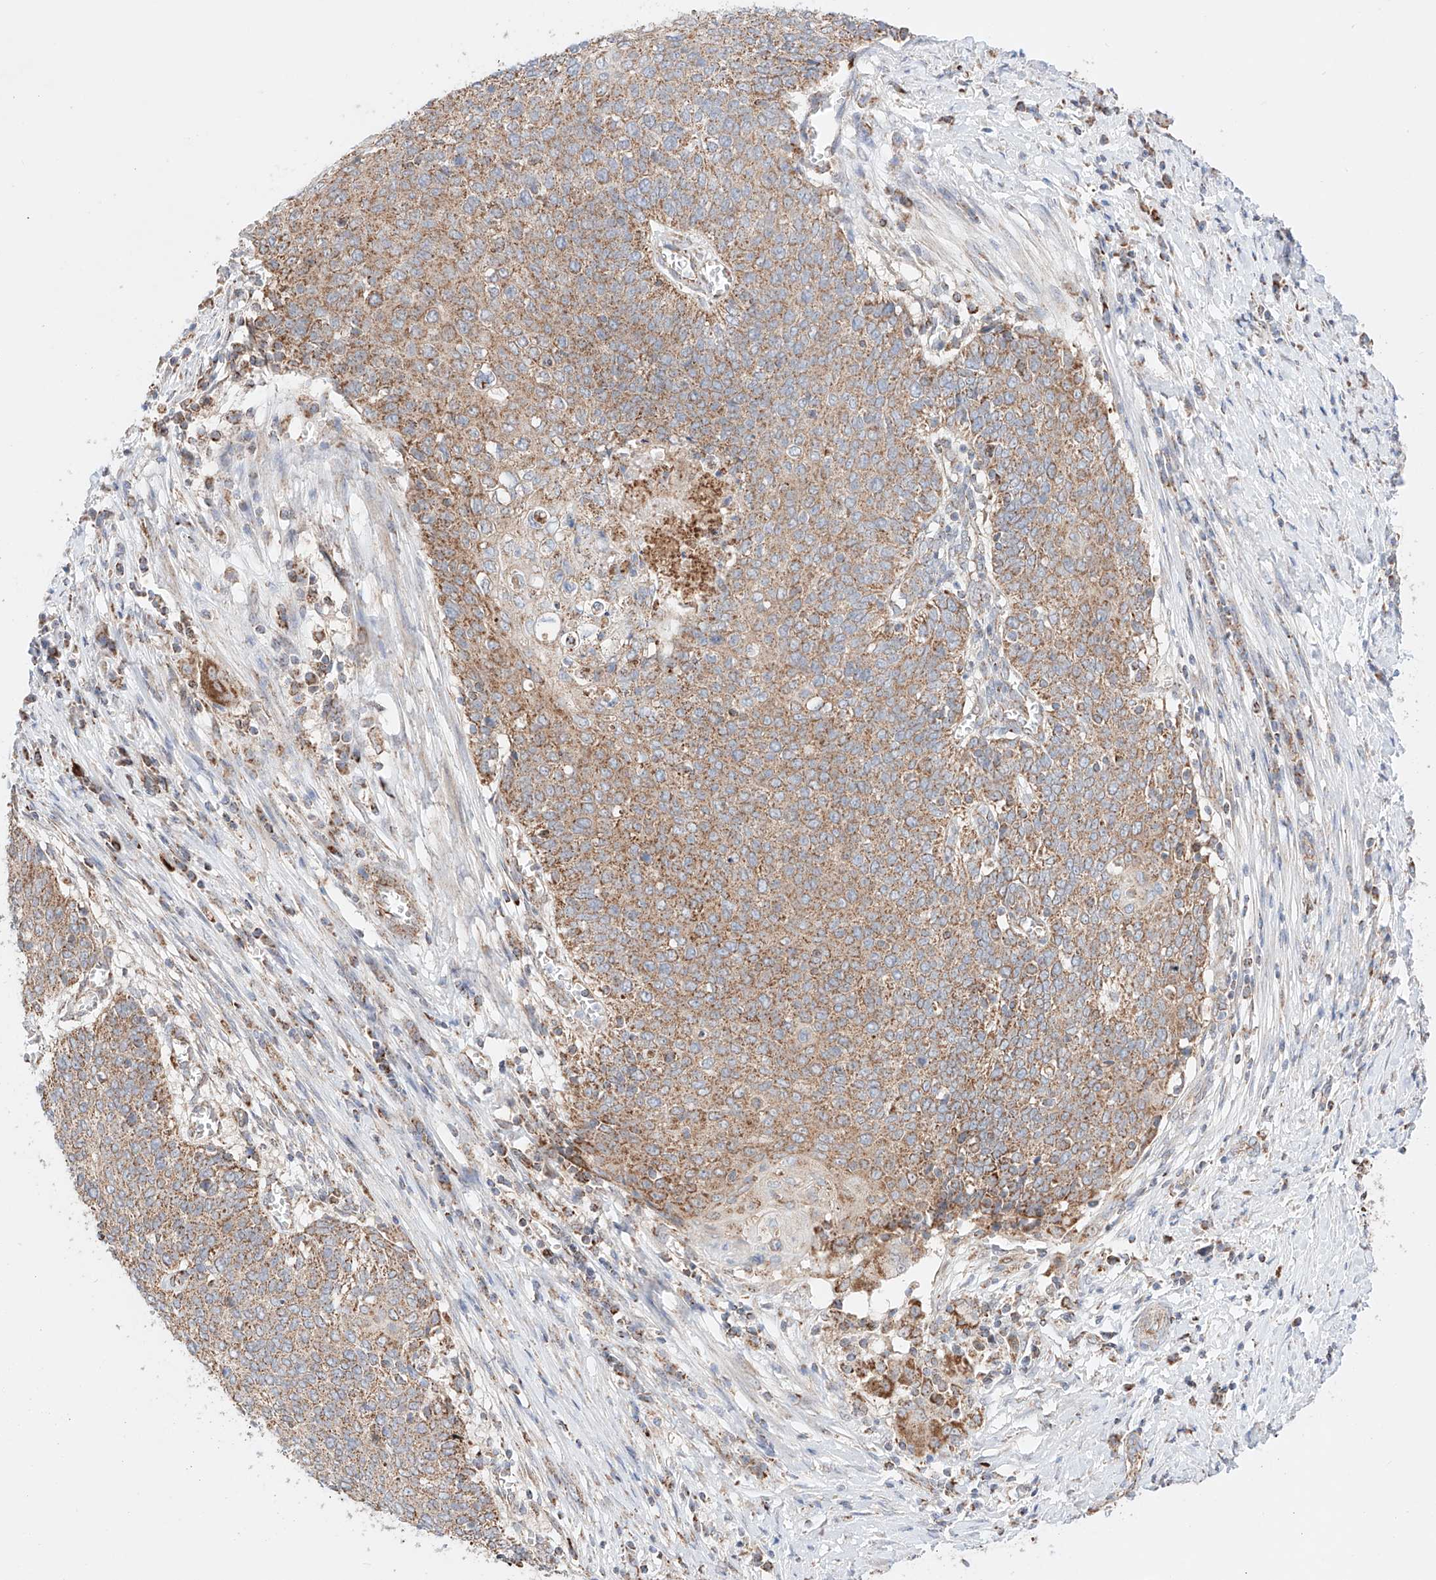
{"staining": {"intensity": "moderate", "quantity": ">75%", "location": "cytoplasmic/membranous"}, "tissue": "cervical cancer", "cell_type": "Tumor cells", "image_type": "cancer", "snomed": [{"axis": "morphology", "description": "Squamous cell carcinoma, NOS"}, {"axis": "topography", "description": "Cervix"}], "caption": "A micrograph of human squamous cell carcinoma (cervical) stained for a protein reveals moderate cytoplasmic/membranous brown staining in tumor cells.", "gene": "KTI12", "patient": {"sex": "female", "age": 39}}